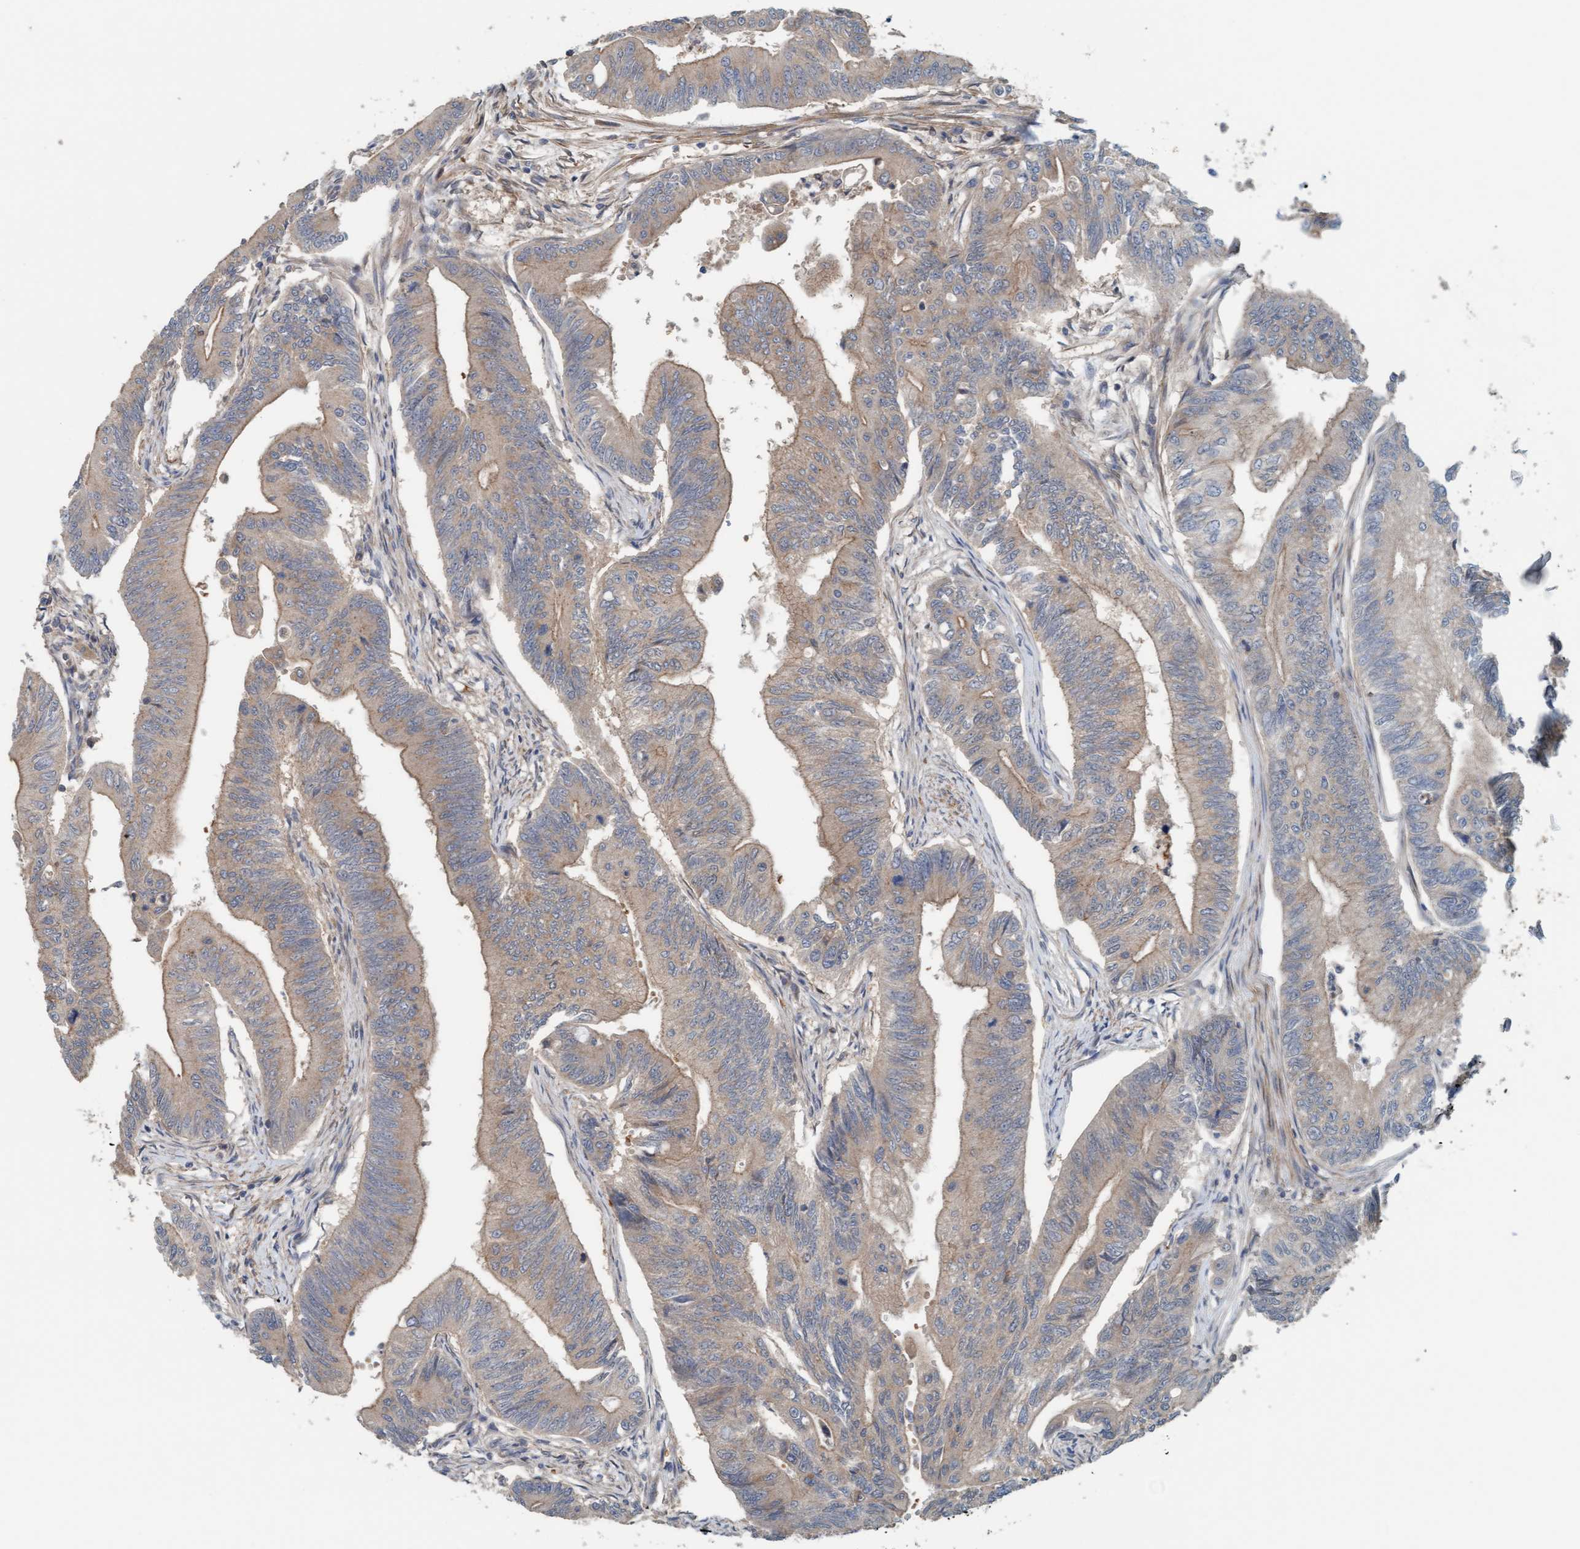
{"staining": {"intensity": "weak", "quantity": ">75%", "location": "cytoplasmic/membranous"}, "tissue": "colorectal cancer", "cell_type": "Tumor cells", "image_type": "cancer", "snomed": [{"axis": "morphology", "description": "Adenoma, NOS"}, {"axis": "morphology", "description": "Adenocarcinoma, NOS"}, {"axis": "topography", "description": "Colon"}], "caption": "DAB (3,3'-diaminobenzidine) immunohistochemical staining of human adenoma (colorectal) reveals weak cytoplasmic/membranous protein positivity in about >75% of tumor cells.", "gene": "UBAP1", "patient": {"sex": "male", "age": 79}}